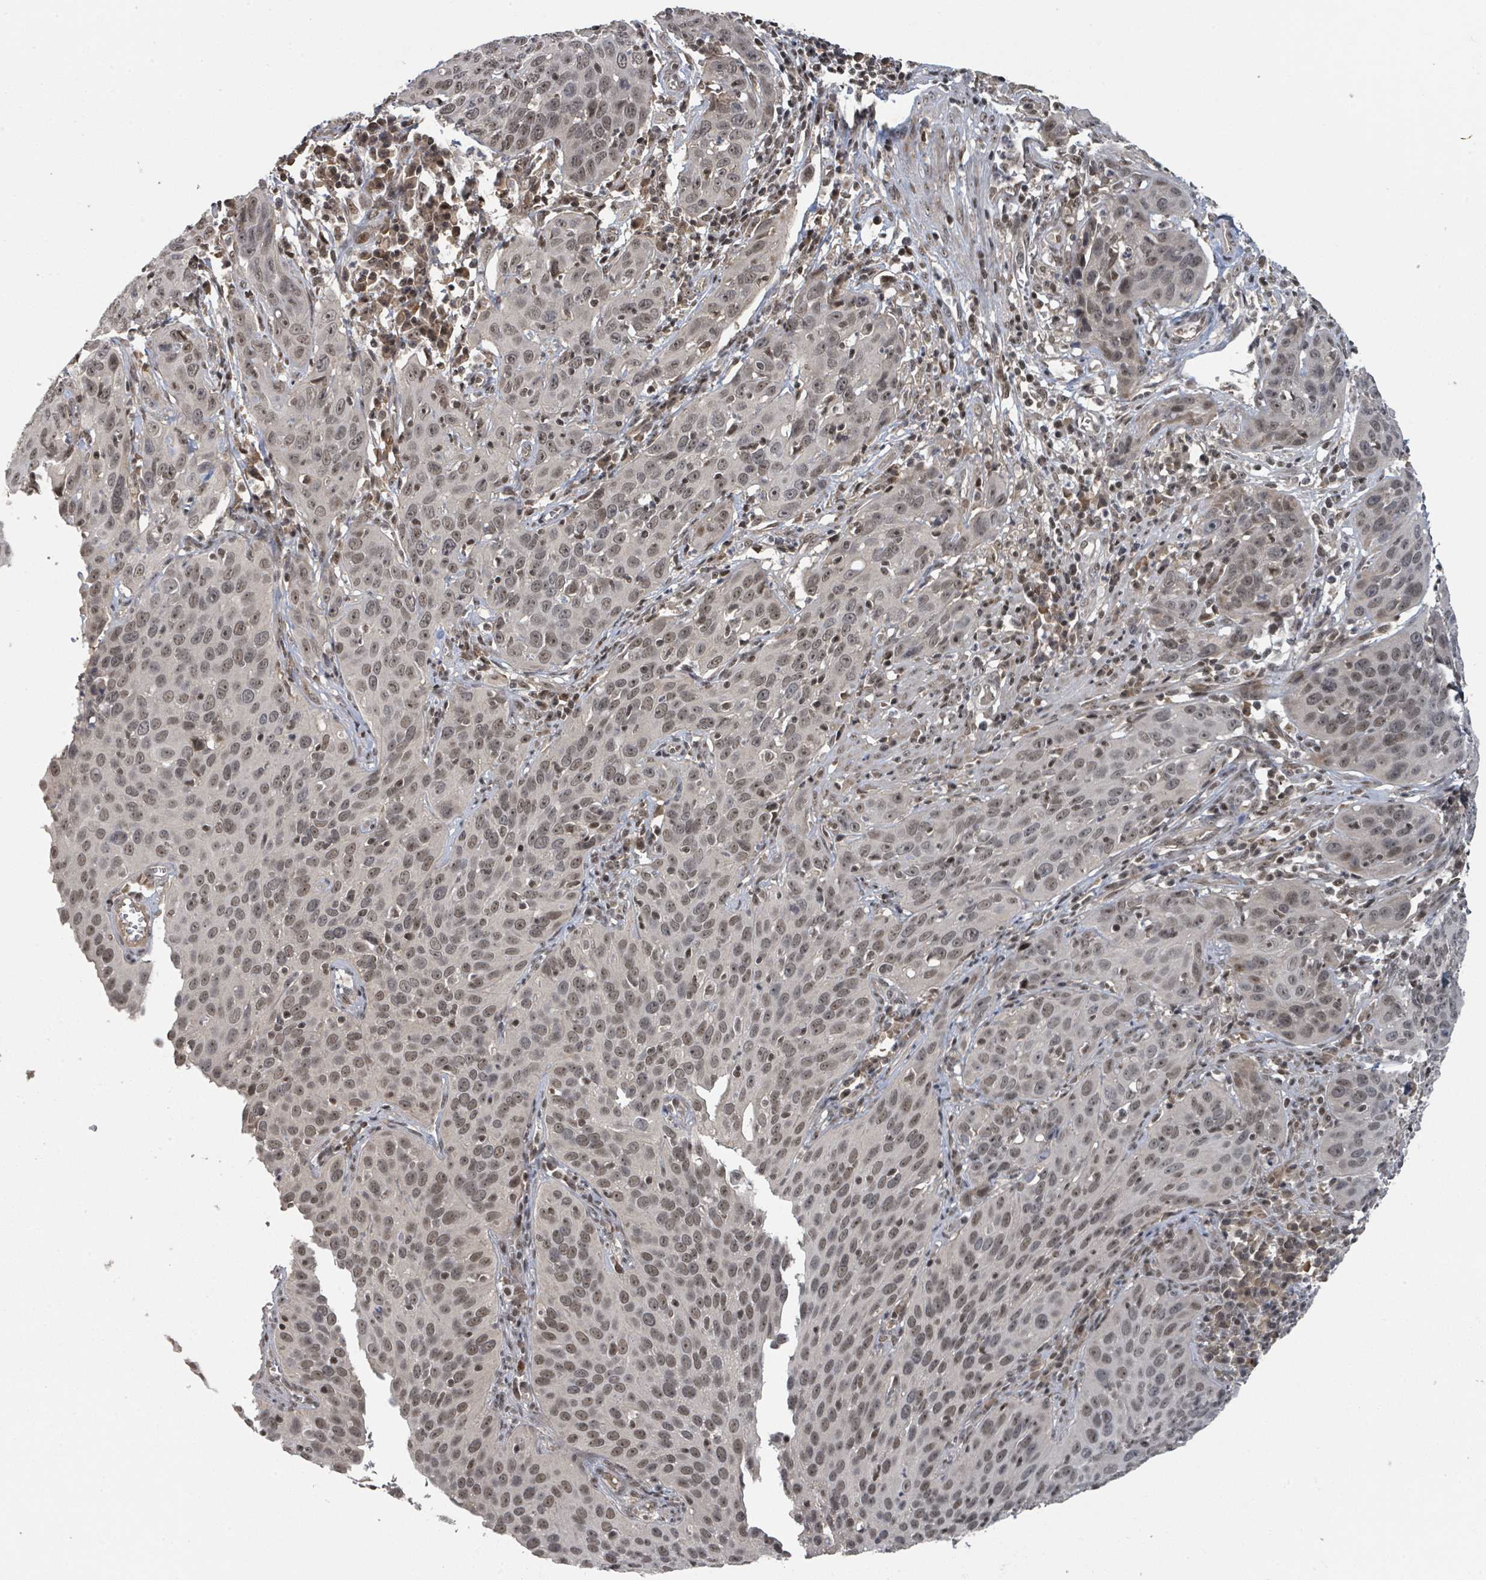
{"staining": {"intensity": "moderate", "quantity": ">75%", "location": "nuclear"}, "tissue": "cervical cancer", "cell_type": "Tumor cells", "image_type": "cancer", "snomed": [{"axis": "morphology", "description": "Squamous cell carcinoma, NOS"}, {"axis": "topography", "description": "Cervix"}], "caption": "Squamous cell carcinoma (cervical) was stained to show a protein in brown. There is medium levels of moderate nuclear staining in approximately >75% of tumor cells. (Stains: DAB (3,3'-diaminobenzidine) in brown, nuclei in blue, Microscopy: brightfield microscopy at high magnification).", "gene": "ZBTB14", "patient": {"sex": "female", "age": 36}}